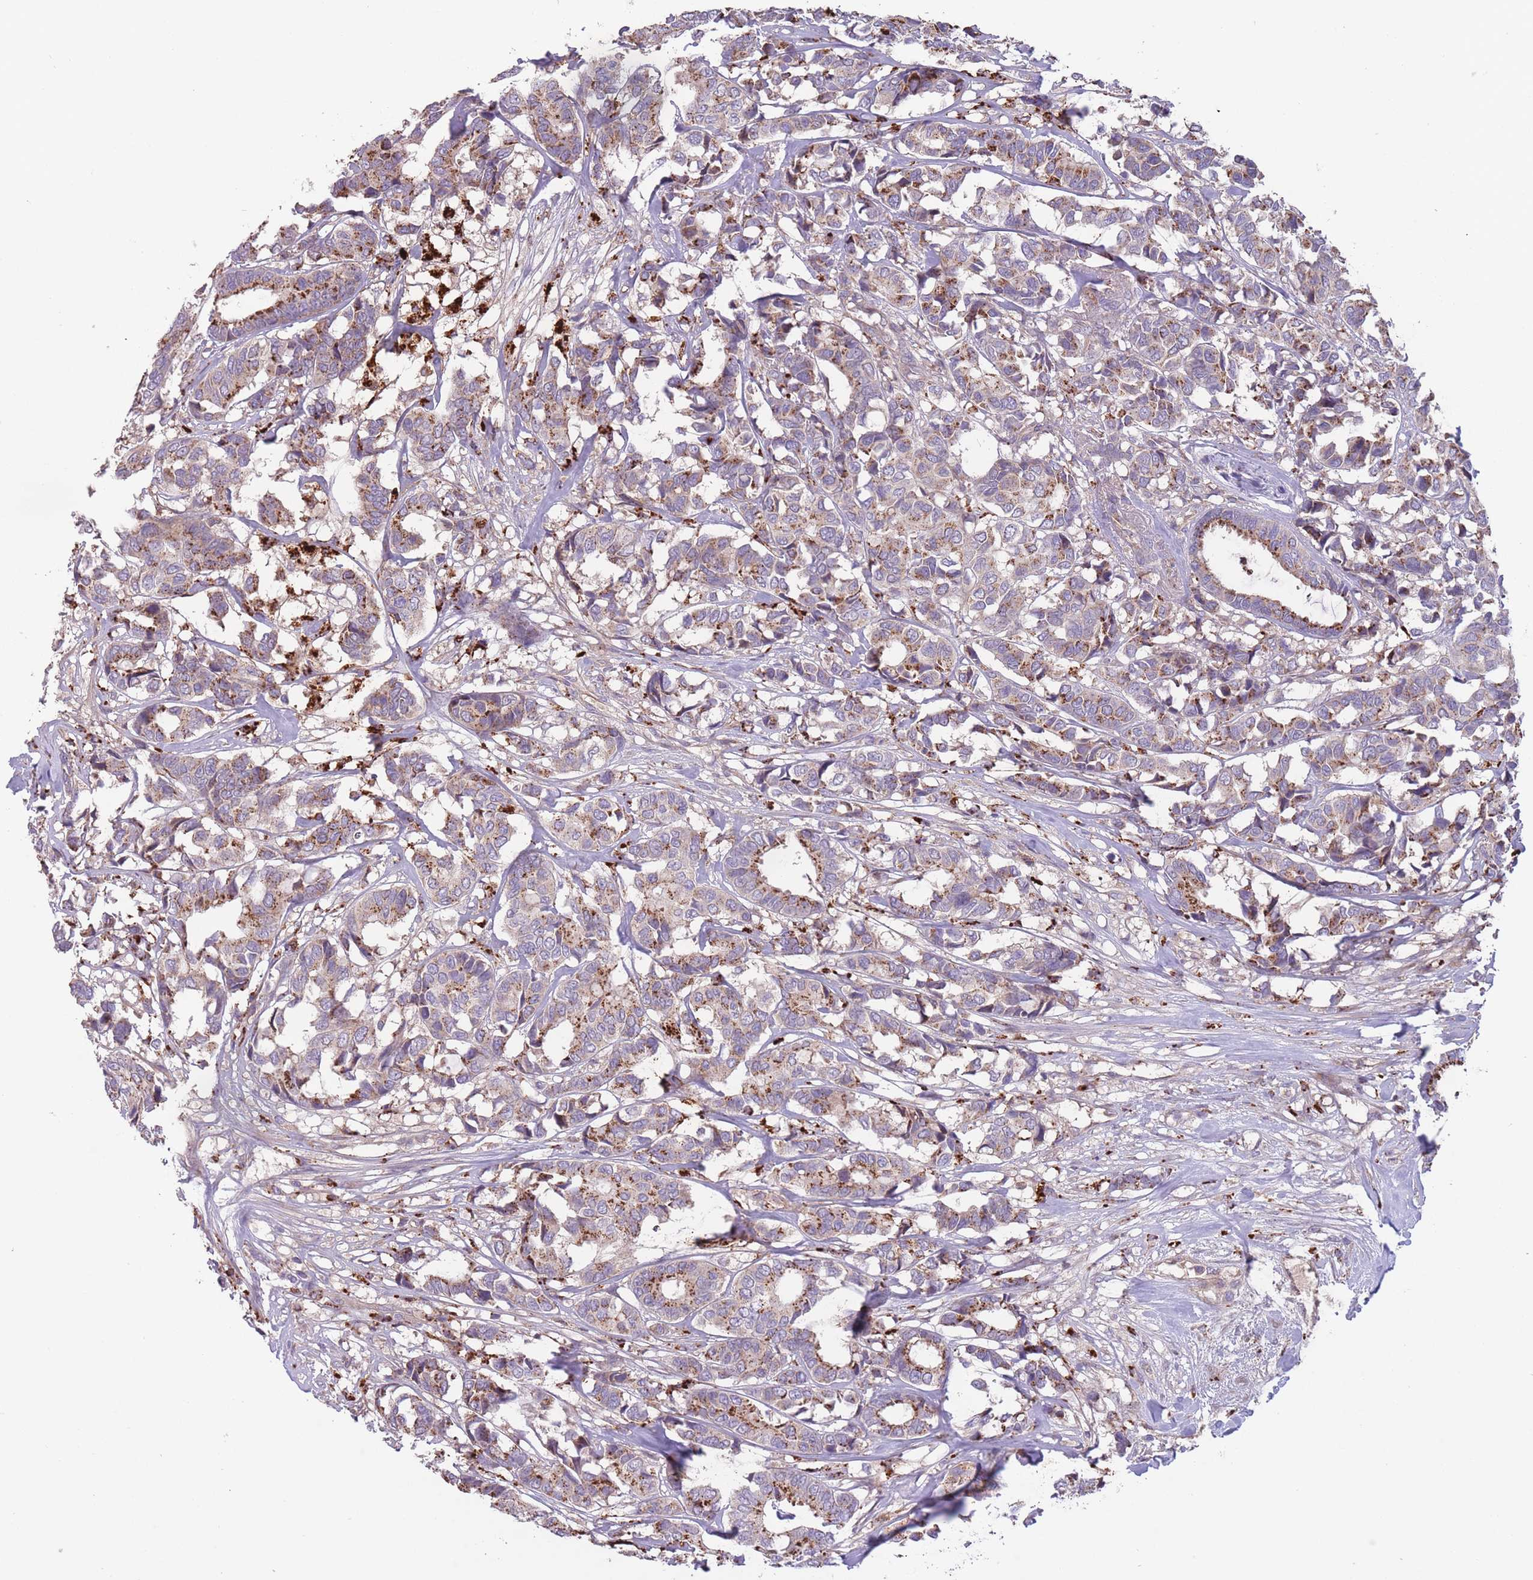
{"staining": {"intensity": "strong", "quantity": "25%-75%", "location": "cytoplasmic/membranous"}, "tissue": "breast cancer", "cell_type": "Tumor cells", "image_type": "cancer", "snomed": [{"axis": "morphology", "description": "Normal tissue, NOS"}, {"axis": "morphology", "description": "Duct carcinoma"}, {"axis": "topography", "description": "Breast"}], "caption": "Immunohistochemistry of human breast cancer exhibits high levels of strong cytoplasmic/membranous staining in about 25%-75% of tumor cells. (Brightfield microscopy of DAB IHC at high magnification).", "gene": "ITPKC", "patient": {"sex": "female", "age": 87}}